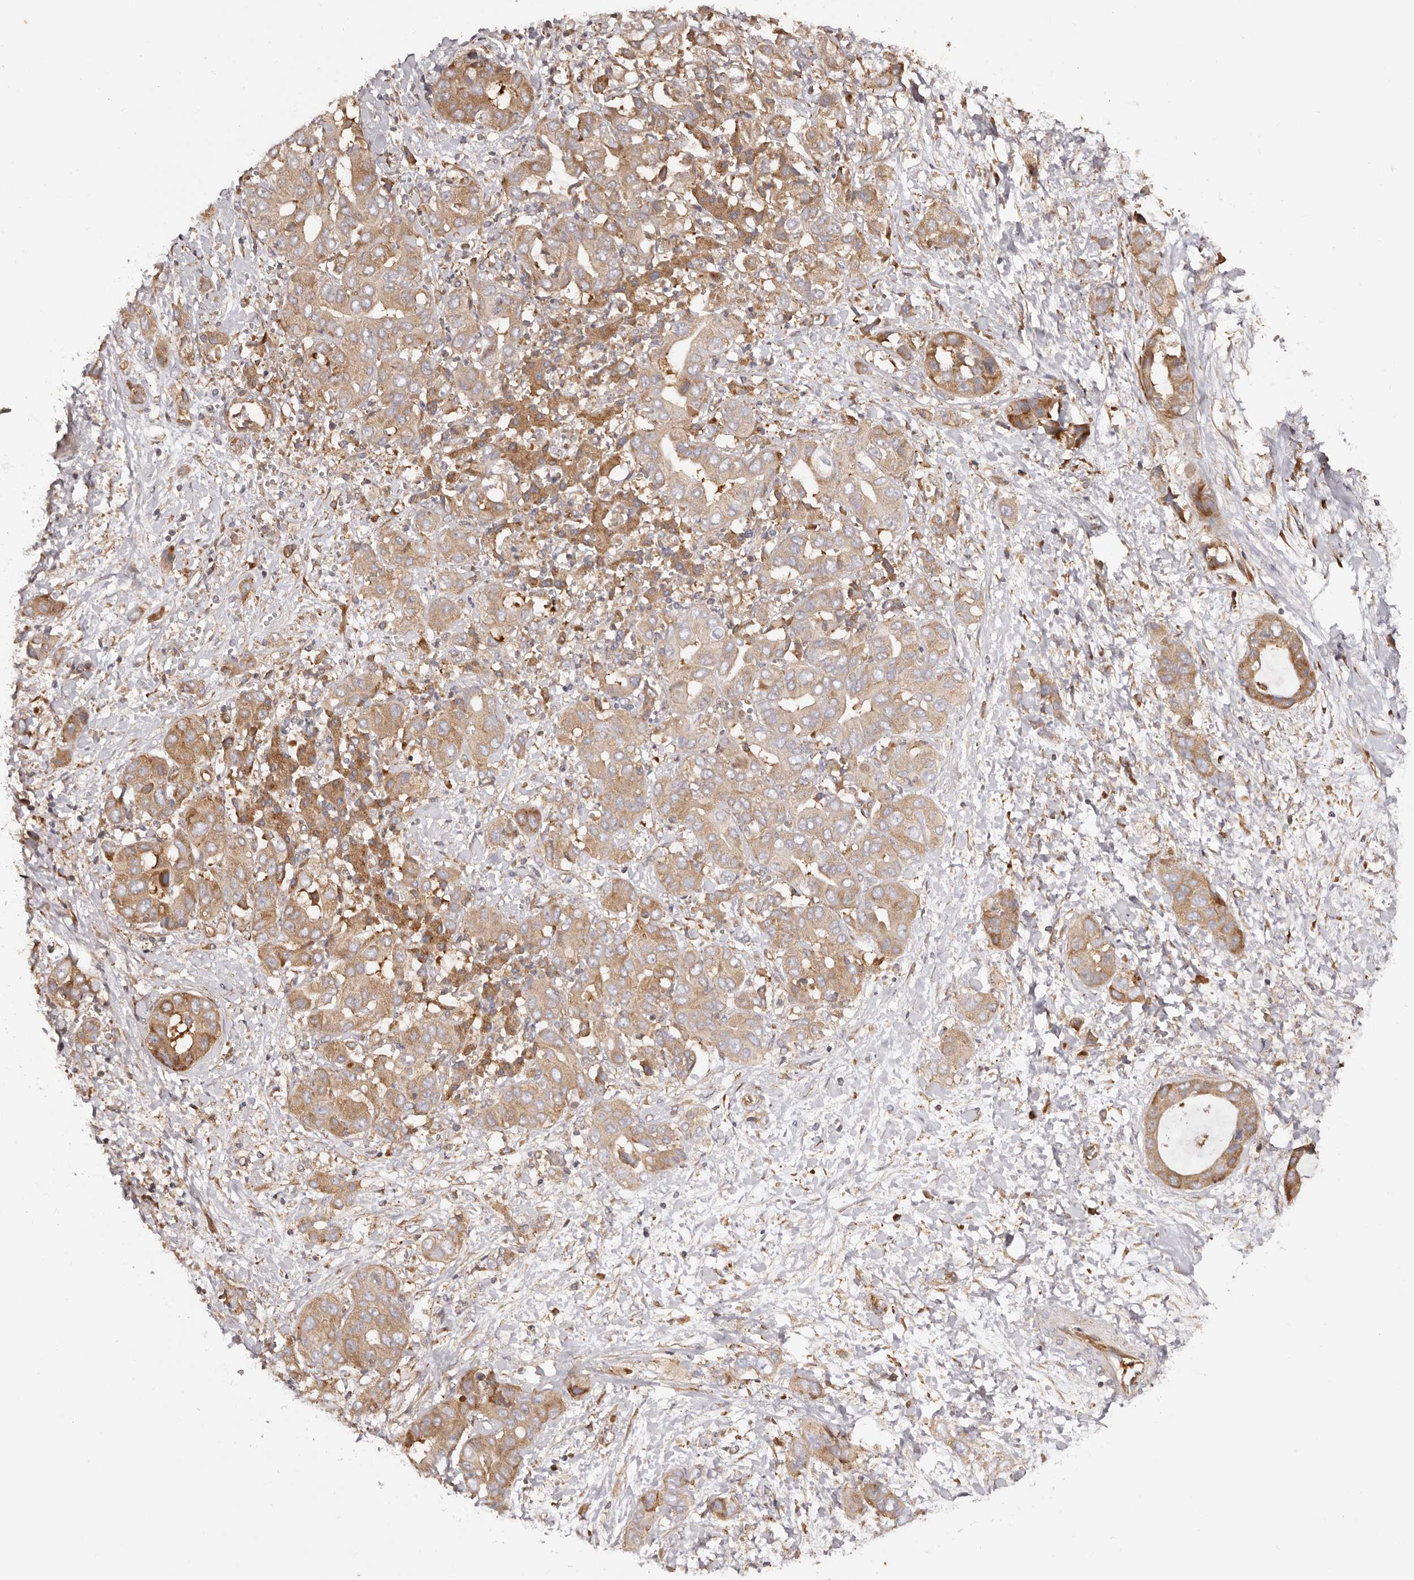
{"staining": {"intensity": "moderate", "quantity": ">75%", "location": "cytoplasmic/membranous"}, "tissue": "liver cancer", "cell_type": "Tumor cells", "image_type": "cancer", "snomed": [{"axis": "morphology", "description": "Cholangiocarcinoma"}, {"axis": "topography", "description": "Liver"}], "caption": "Approximately >75% of tumor cells in human liver cancer (cholangiocarcinoma) demonstrate moderate cytoplasmic/membranous protein positivity as visualized by brown immunohistochemical staining.", "gene": "RPS6", "patient": {"sex": "female", "age": 52}}